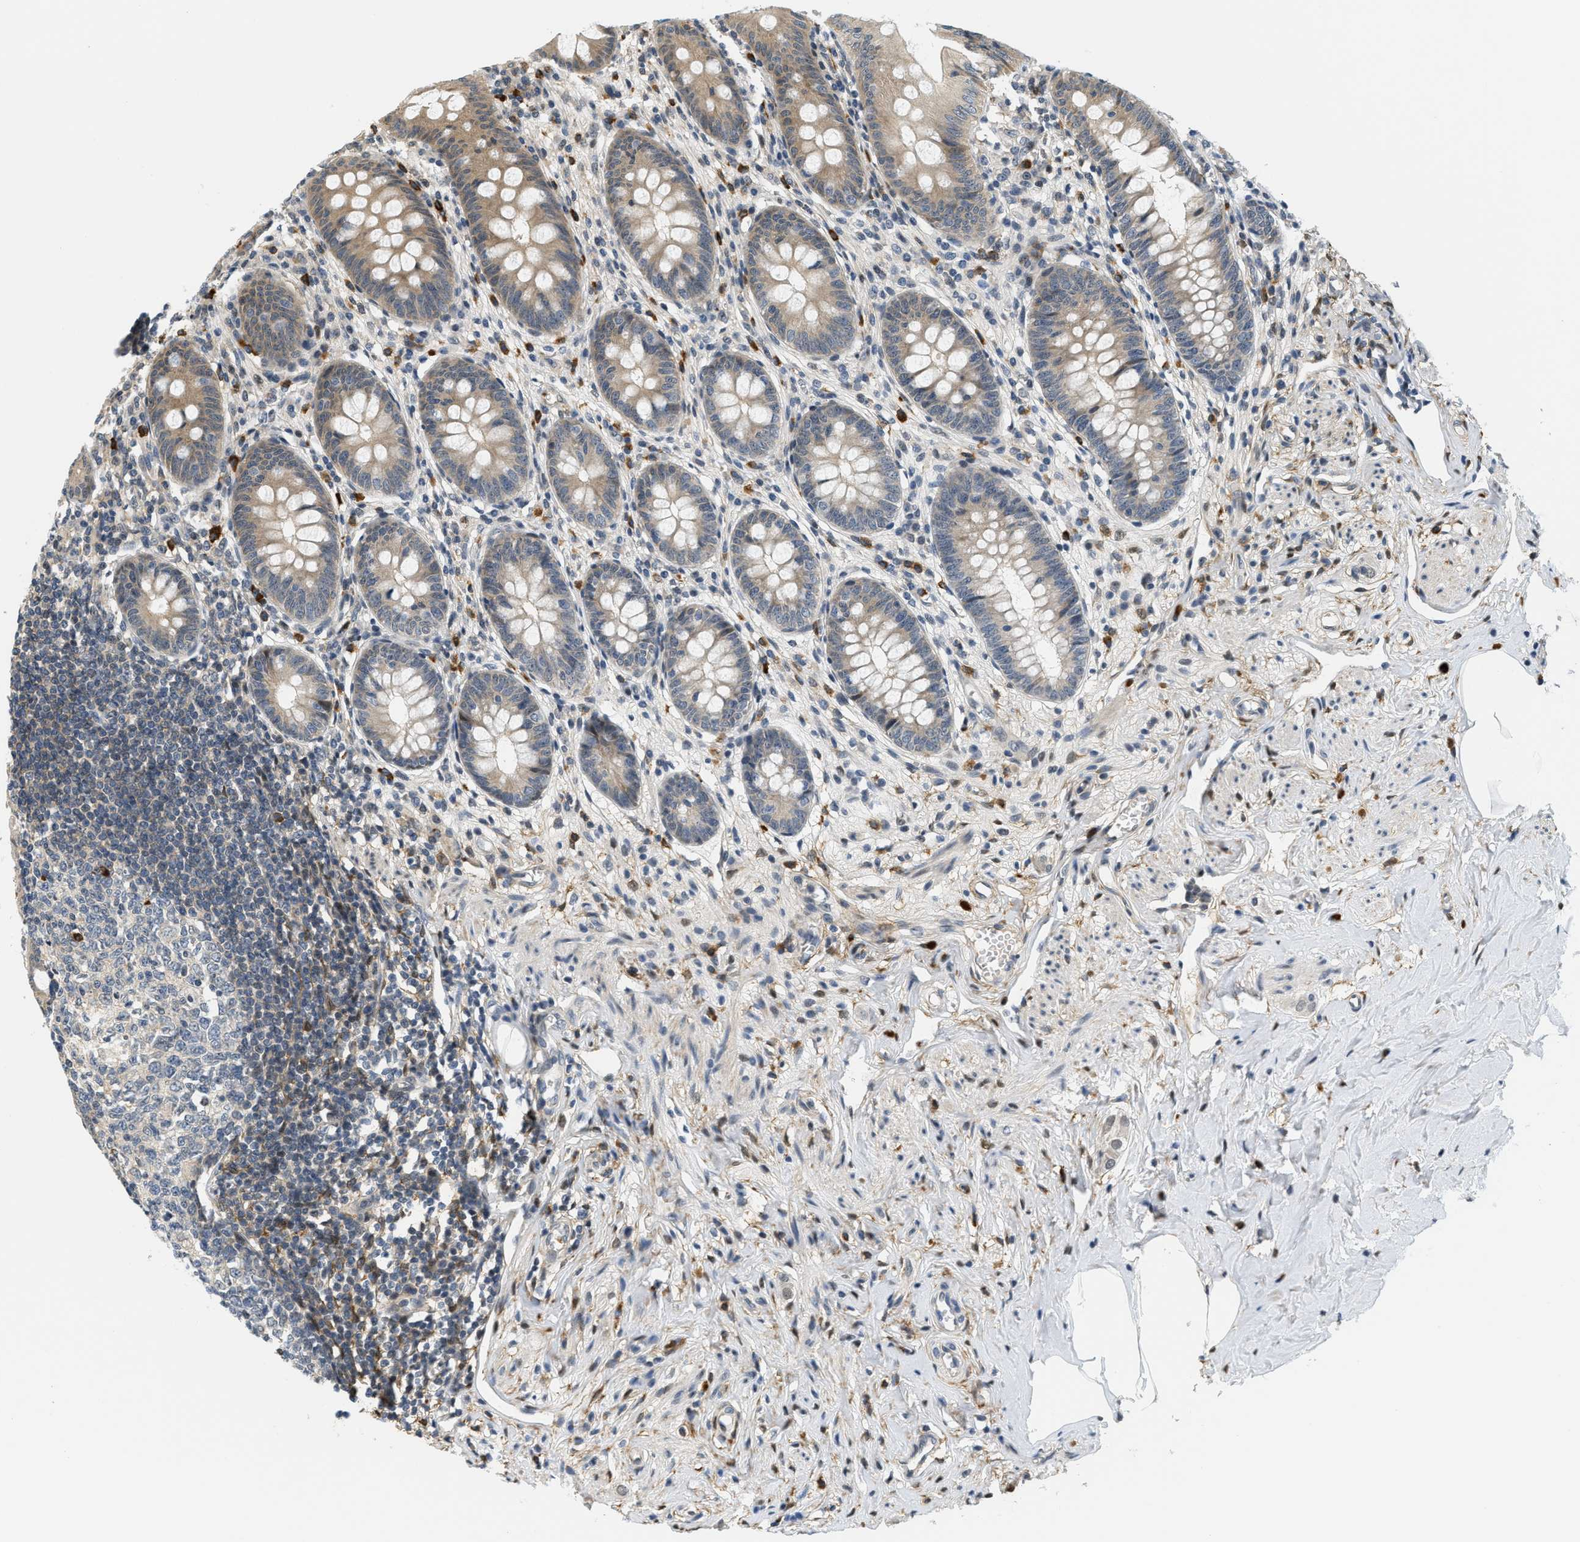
{"staining": {"intensity": "moderate", "quantity": ">75%", "location": "cytoplasmic/membranous"}, "tissue": "appendix", "cell_type": "Glandular cells", "image_type": "normal", "snomed": [{"axis": "morphology", "description": "Normal tissue, NOS"}, {"axis": "topography", "description": "Appendix"}], "caption": "A high-resolution histopathology image shows IHC staining of unremarkable appendix, which displays moderate cytoplasmic/membranous staining in about >75% of glandular cells.", "gene": "KMT2A", "patient": {"sex": "male", "age": 56}}